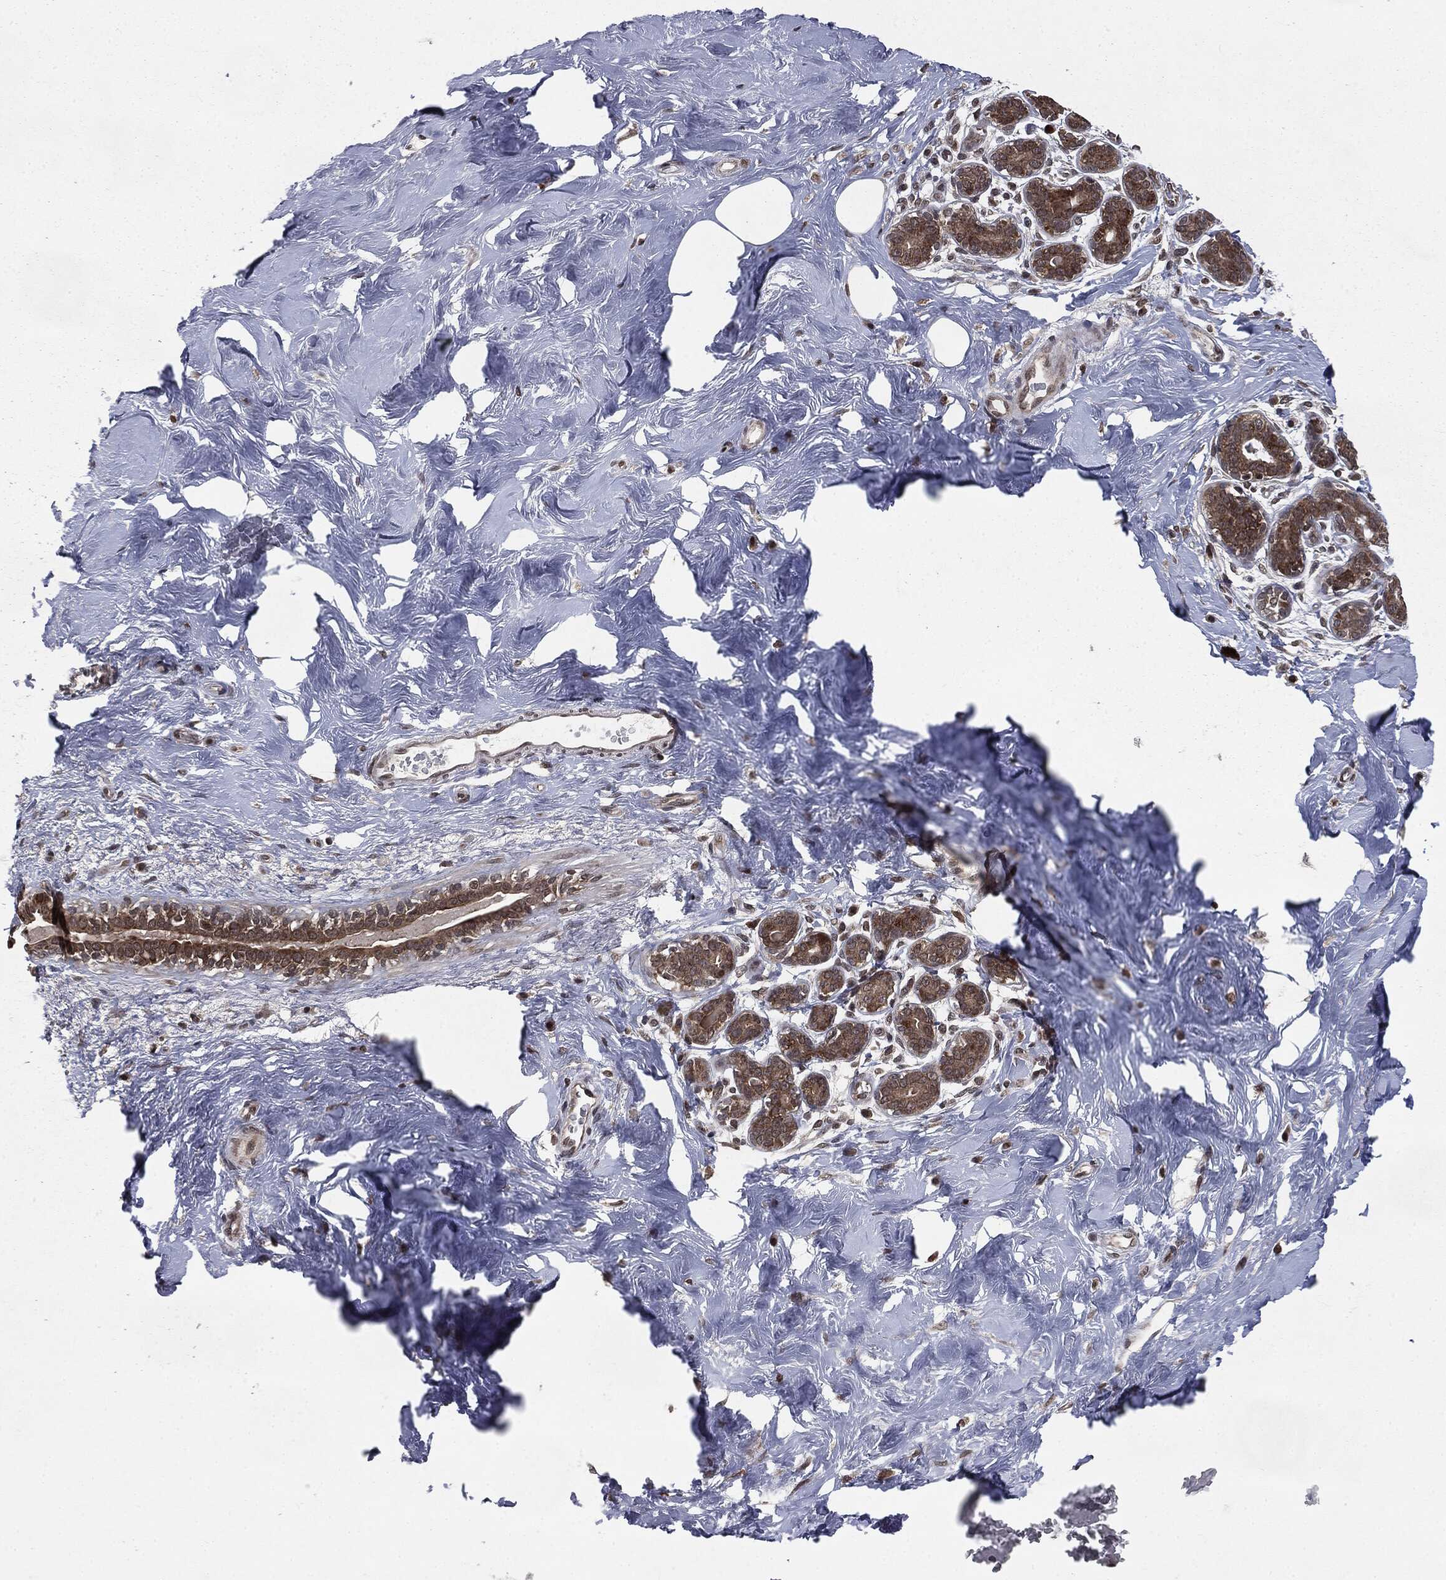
{"staining": {"intensity": "negative", "quantity": "none", "location": "none"}, "tissue": "breast", "cell_type": "Adipocytes", "image_type": "normal", "snomed": [{"axis": "morphology", "description": "Normal tissue, NOS"}, {"axis": "topography", "description": "Breast"}], "caption": "A histopathology image of breast stained for a protein exhibits no brown staining in adipocytes.", "gene": "STAU2", "patient": {"sex": "female", "age": 43}}